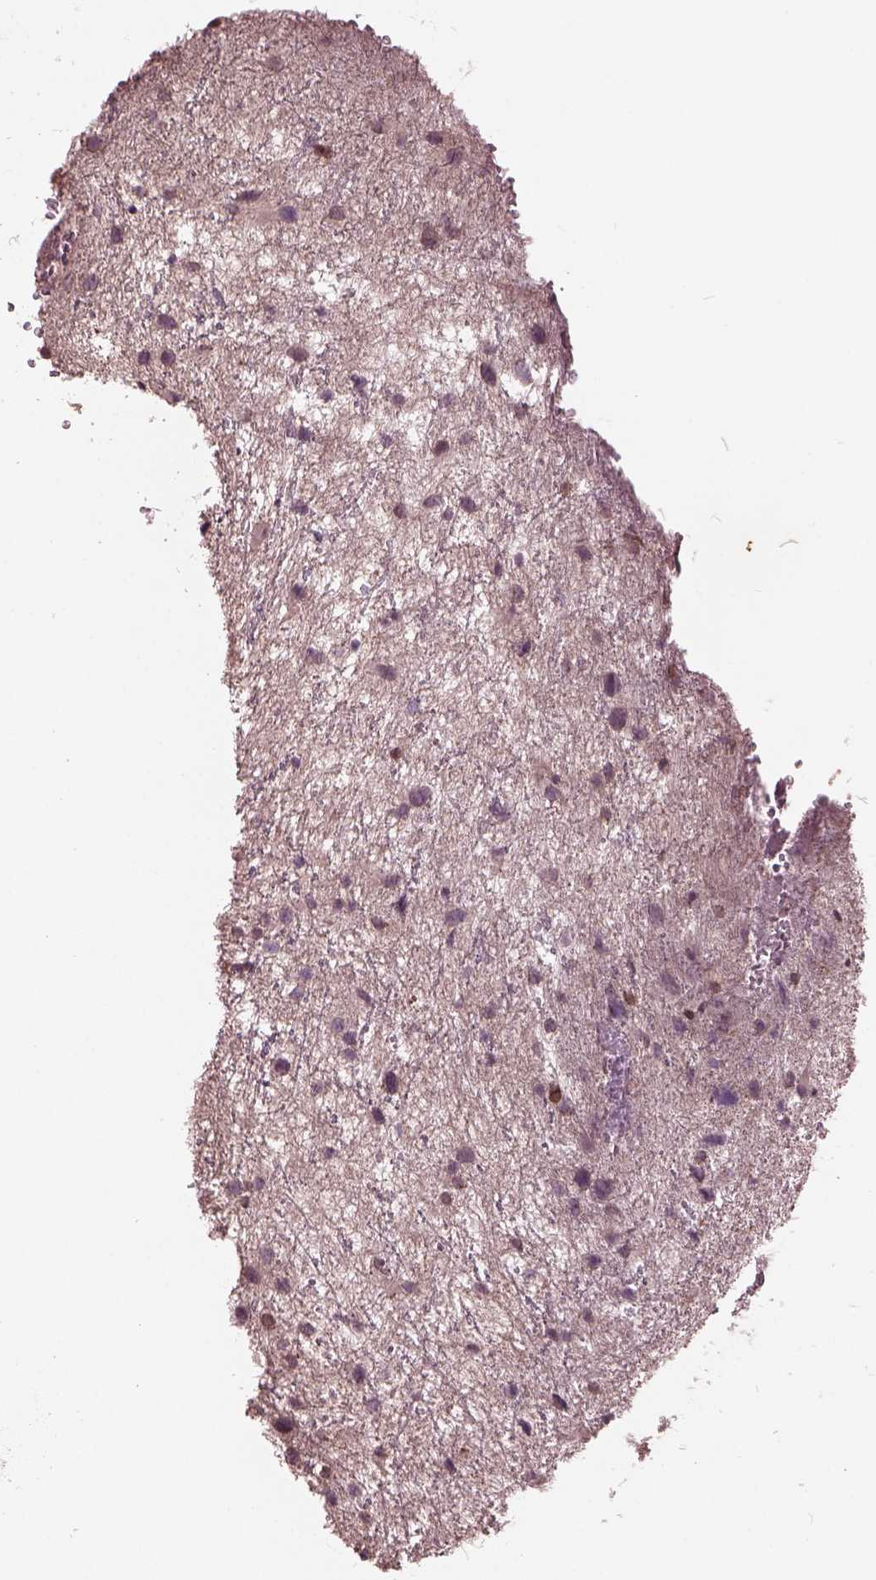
{"staining": {"intensity": "negative", "quantity": "none", "location": "none"}, "tissue": "glioma", "cell_type": "Tumor cells", "image_type": "cancer", "snomed": [{"axis": "morphology", "description": "Glioma, malignant, Low grade"}, {"axis": "topography", "description": "Brain"}], "caption": "Photomicrograph shows no significant protein expression in tumor cells of low-grade glioma (malignant).", "gene": "PTX4", "patient": {"sex": "female", "age": 32}}